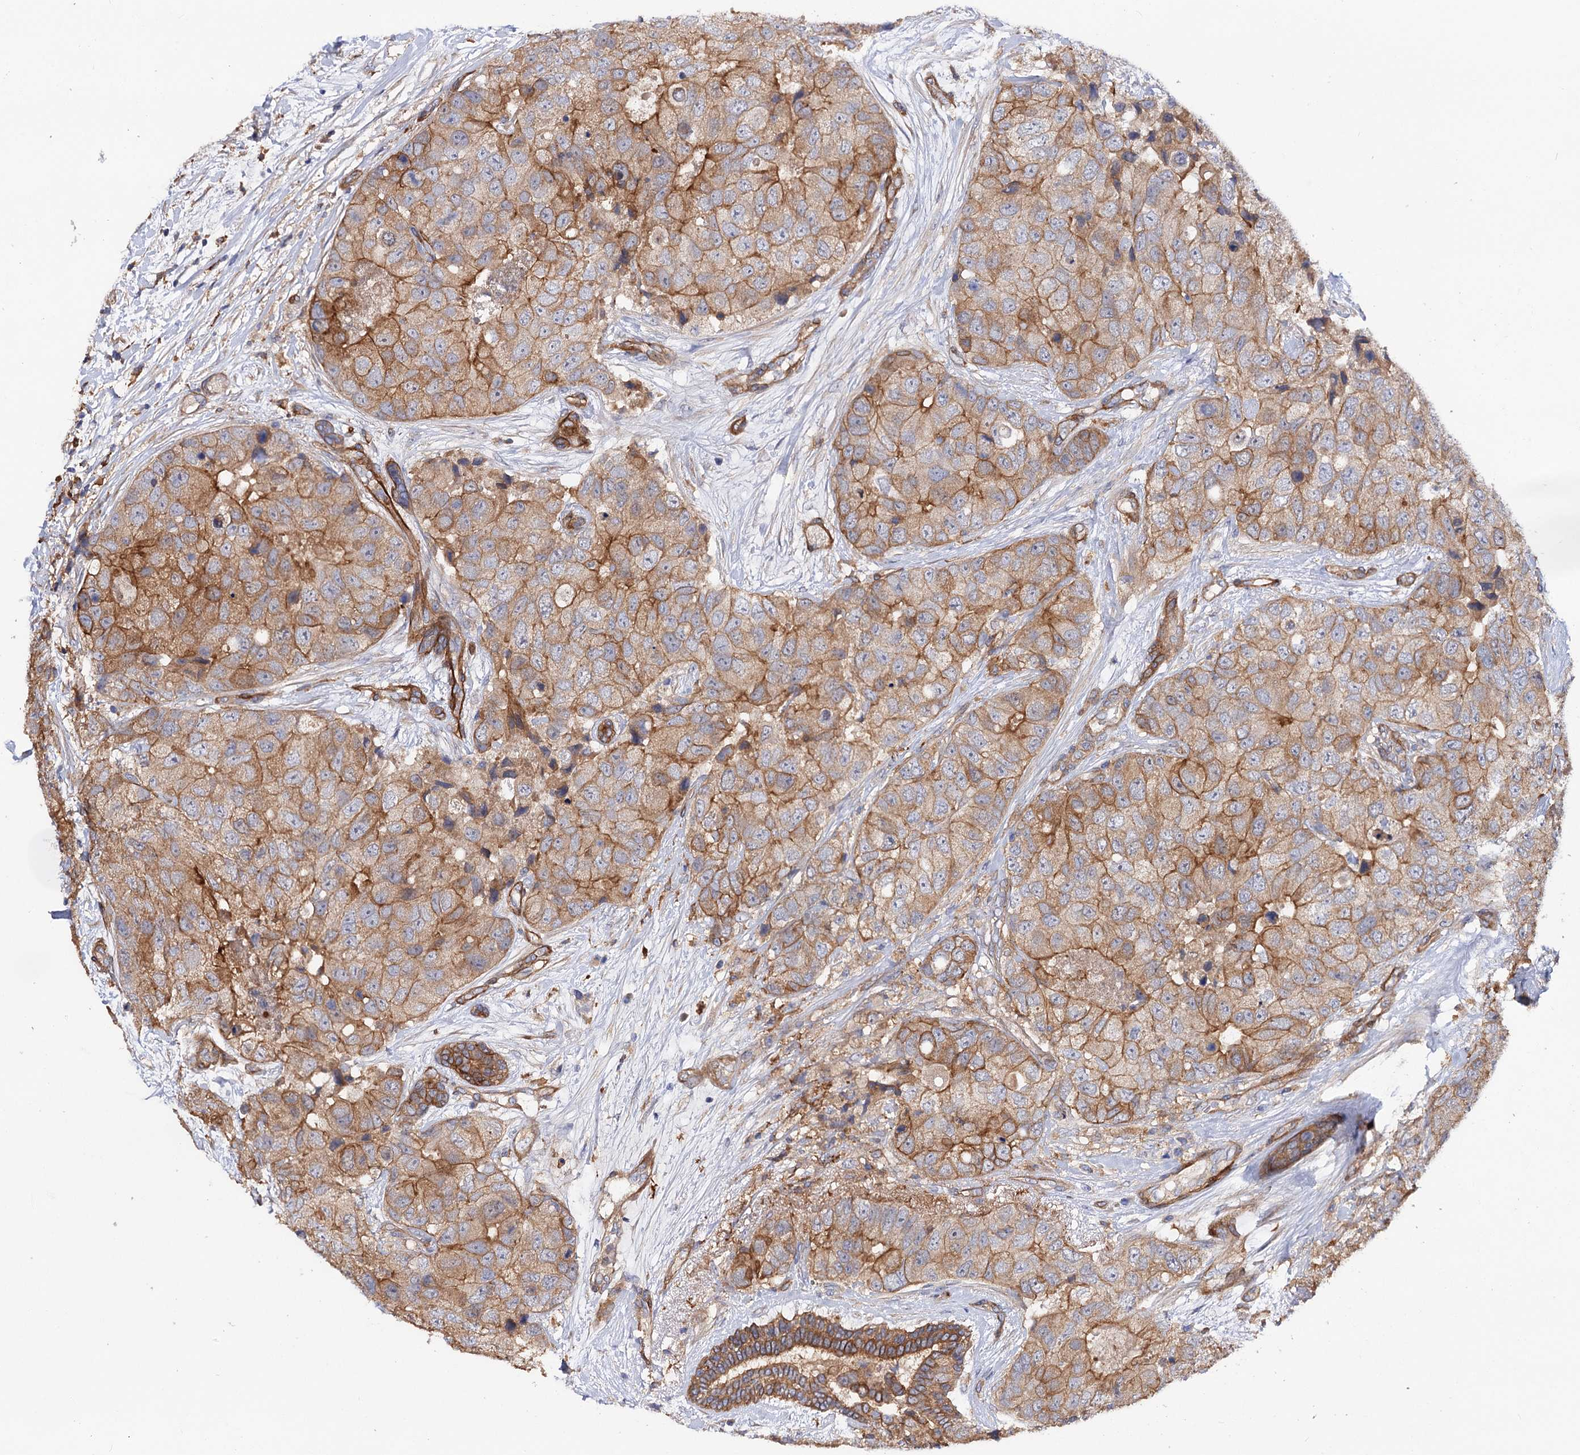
{"staining": {"intensity": "moderate", "quantity": "25%-75%", "location": "cytoplasmic/membranous"}, "tissue": "breast cancer", "cell_type": "Tumor cells", "image_type": "cancer", "snomed": [{"axis": "morphology", "description": "Duct carcinoma"}, {"axis": "topography", "description": "Breast"}], "caption": "Protein analysis of breast cancer (infiltrating ductal carcinoma) tissue demonstrates moderate cytoplasmic/membranous expression in about 25%-75% of tumor cells. (IHC, brightfield microscopy, high magnification).", "gene": "CSAD", "patient": {"sex": "female", "age": 62}}